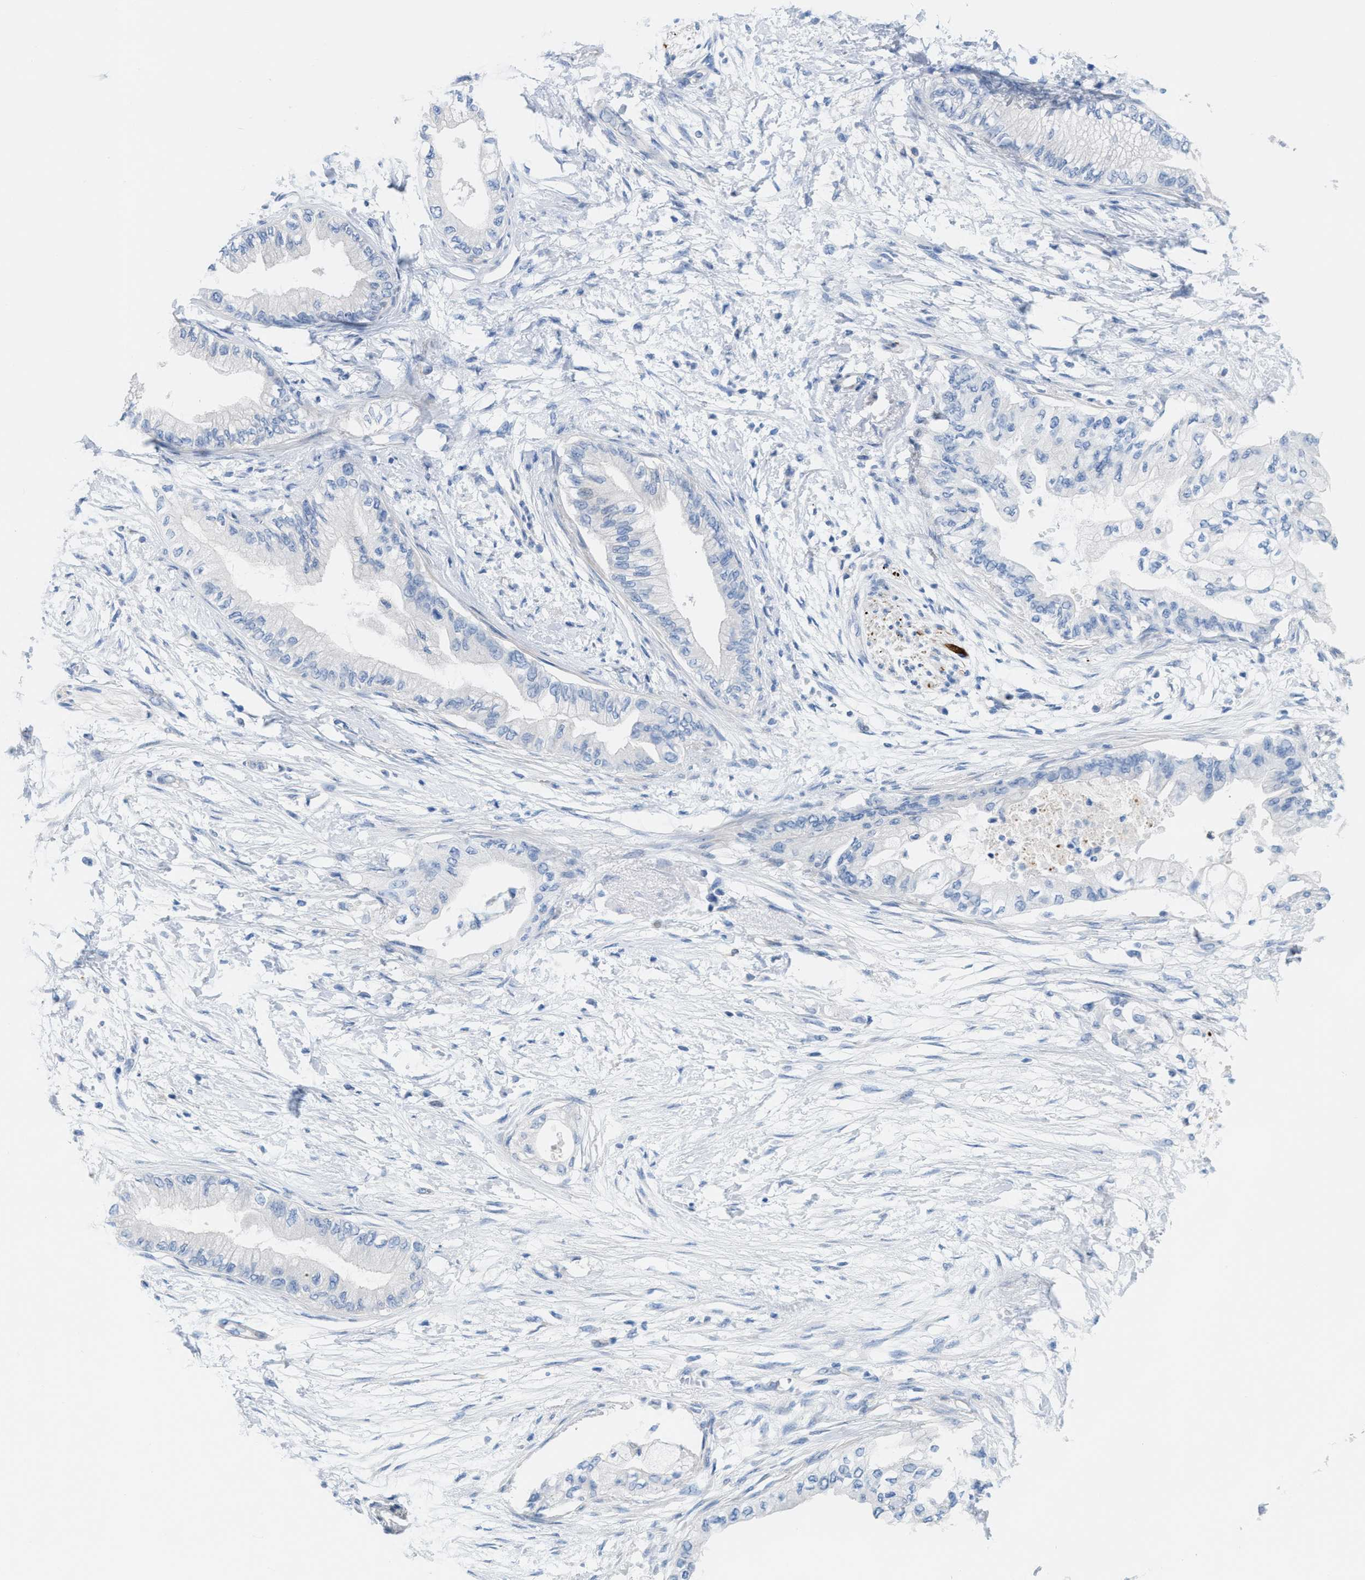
{"staining": {"intensity": "negative", "quantity": "none", "location": "none"}, "tissue": "pancreatic cancer", "cell_type": "Tumor cells", "image_type": "cancer", "snomed": [{"axis": "morphology", "description": "Normal tissue, NOS"}, {"axis": "morphology", "description": "Adenocarcinoma, NOS"}, {"axis": "topography", "description": "Pancreas"}, {"axis": "topography", "description": "Duodenum"}], "caption": "Immunohistochemical staining of human pancreatic cancer (adenocarcinoma) reveals no significant expression in tumor cells.", "gene": "MPP3", "patient": {"sex": "female", "age": 60}}